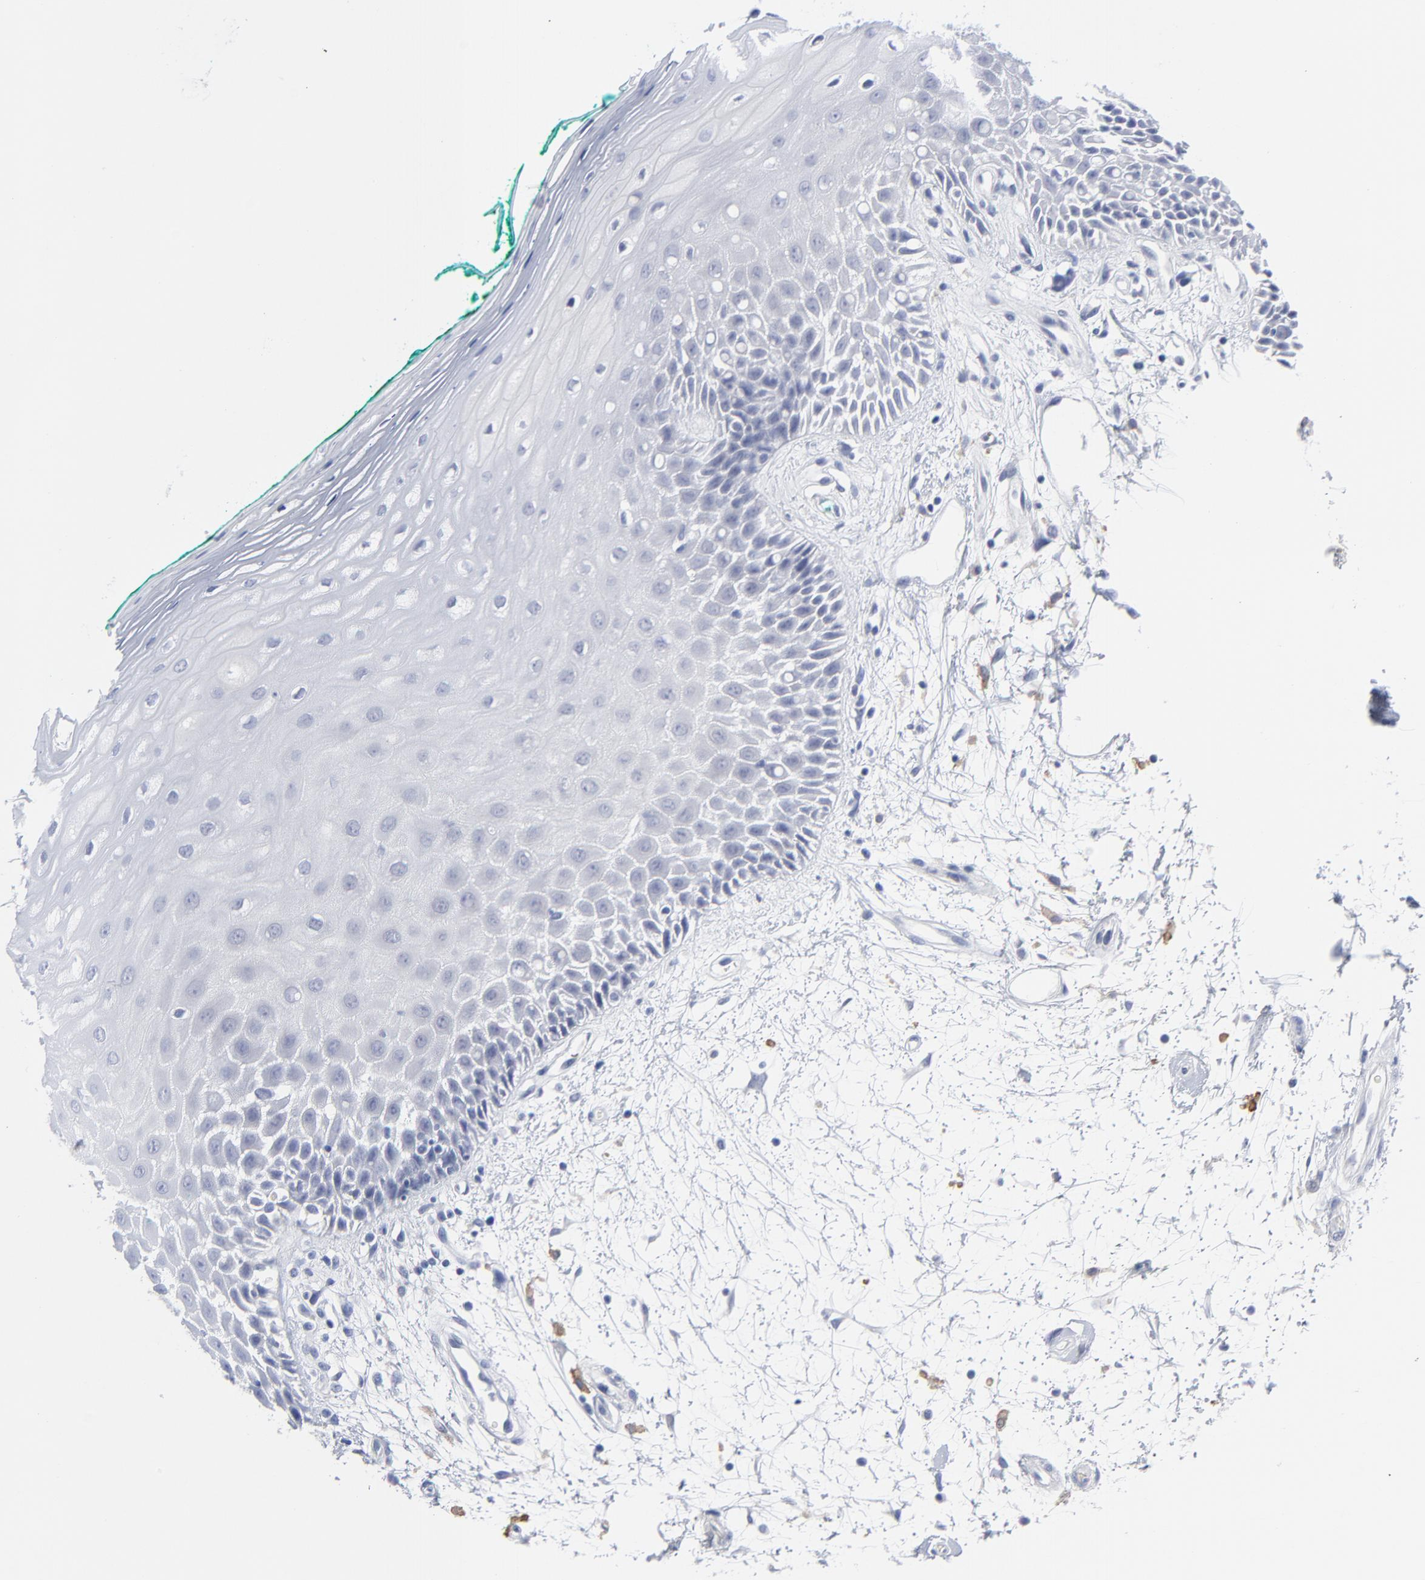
{"staining": {"intensity": "negative", "quantity": "none", "location": "none"}, "tissue": "oral mucosa", "cell_type": "Squamous epithelial cells", "image_type": "normal", "snomed": [{"axis": "morphology", "description": "Normal tissue, NOS"}, {"axis": "morphology", "description": "Squamous cell carcinoma, NOS"}, {"axis": "topography", "description": "Skeletal muscle"}, {"axis": "topography", "description": "Oral tissue"}, {"axis": "topography", "description": "Head-Neck"}], "caption": "An immunohistochemistry (IHC) photomicrograph of unremarkable oral mucosa is shown. There is no staining in squamous epithelial cells of oral mucosa. (DAB immunohistochemistry, high magnification).", "gene": "CLEC4G", "patient": {"sex": "female", "age": 84}}